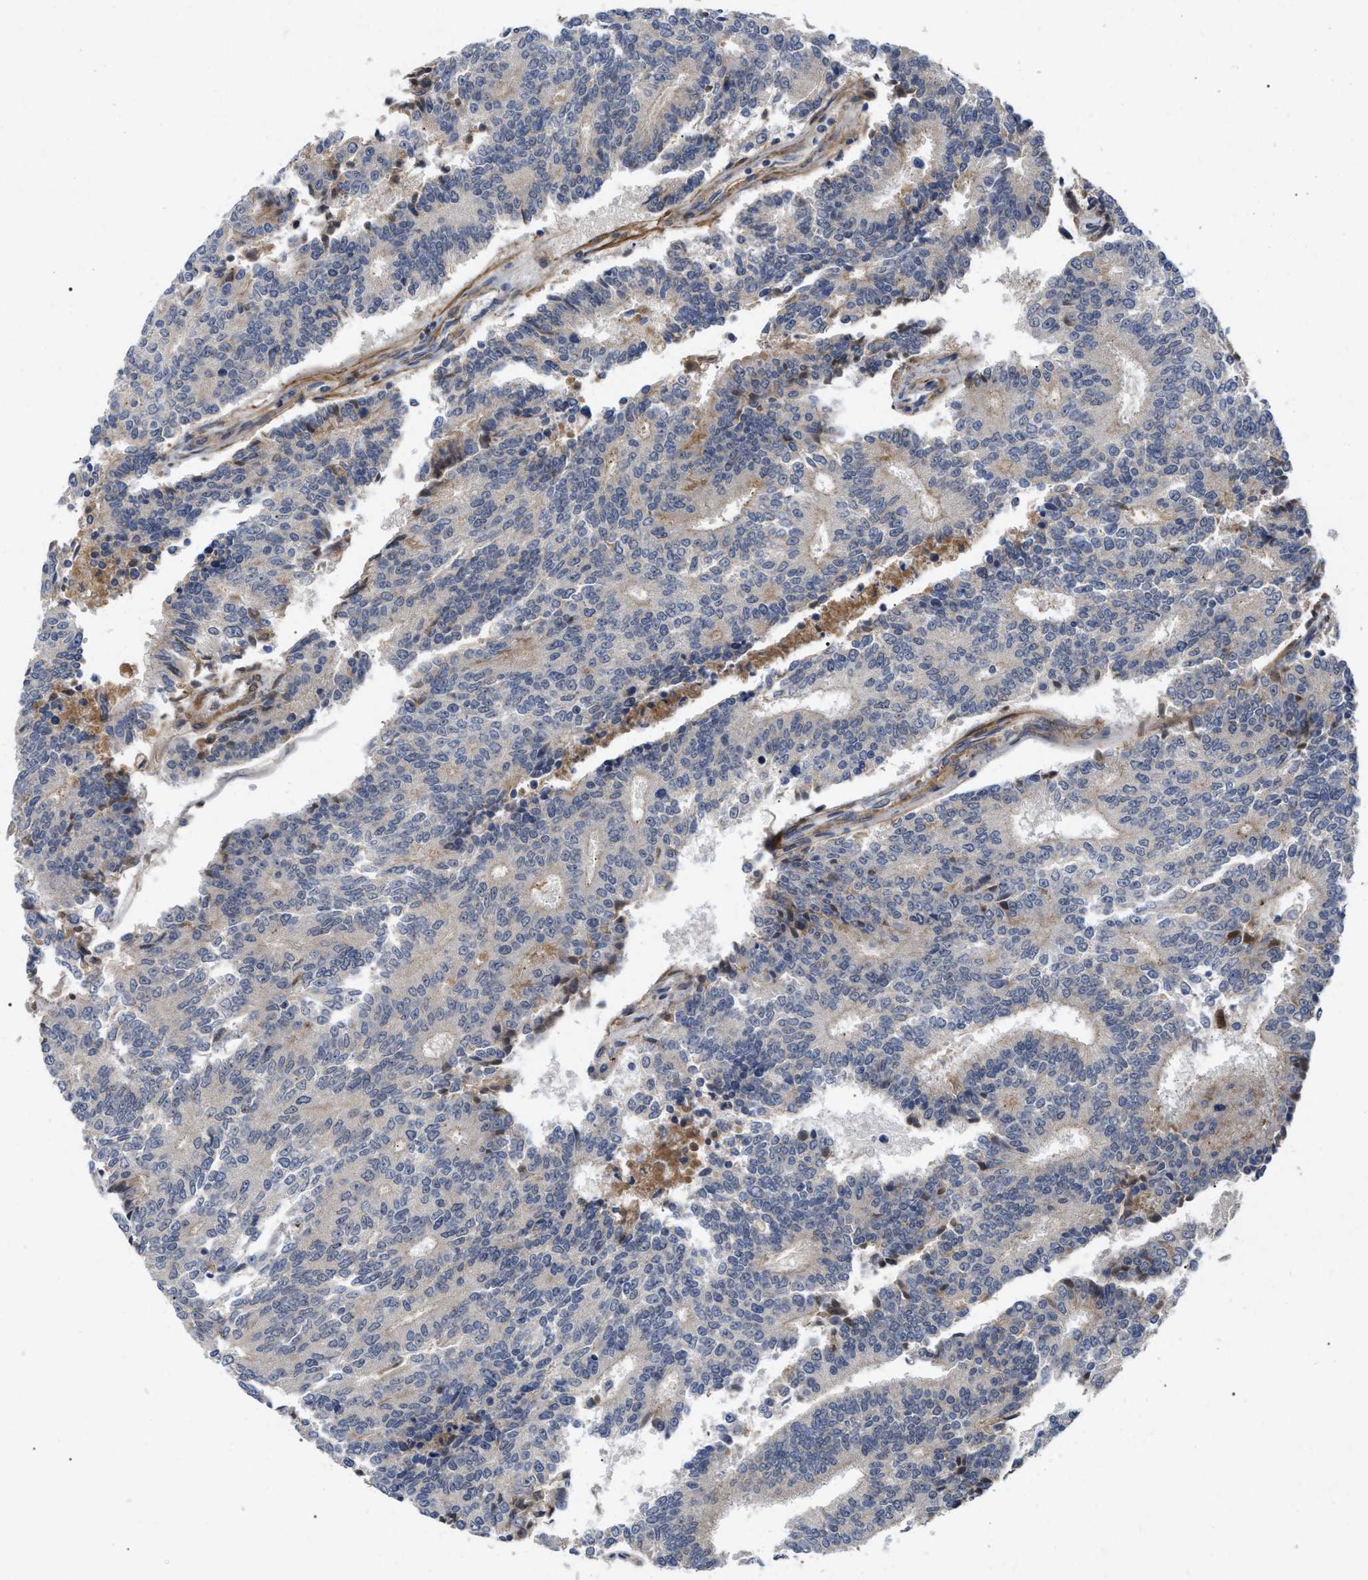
{"staining": {"intensity": "weak", "quantity": "<25%", "location": "cytoplasmic/membranous"}, "tissue": "prostate cancer", "cell_type": "Tumor cells", "image_type": "cancer", "snomed": [{"axis": "morphology", "description": "Normal tissue, NOS"}, {"axis": "morphology", "description": "Adenocarcinoma, High grade"}, {"axis": "topography", "description": "Prostate"}, {"axis": "topography", "description": "Seminal veicle"}], "caption": "Prostate cancer was stained to show a protein in brown. There is no significant staining in tumor cells. (Brightfield microscopy of DAB (3,3'-diaminobenzidine) IHC at high magnification).", "gene": "ST6GALNAC6", "patient": {"sex": "male", "age": 55}}